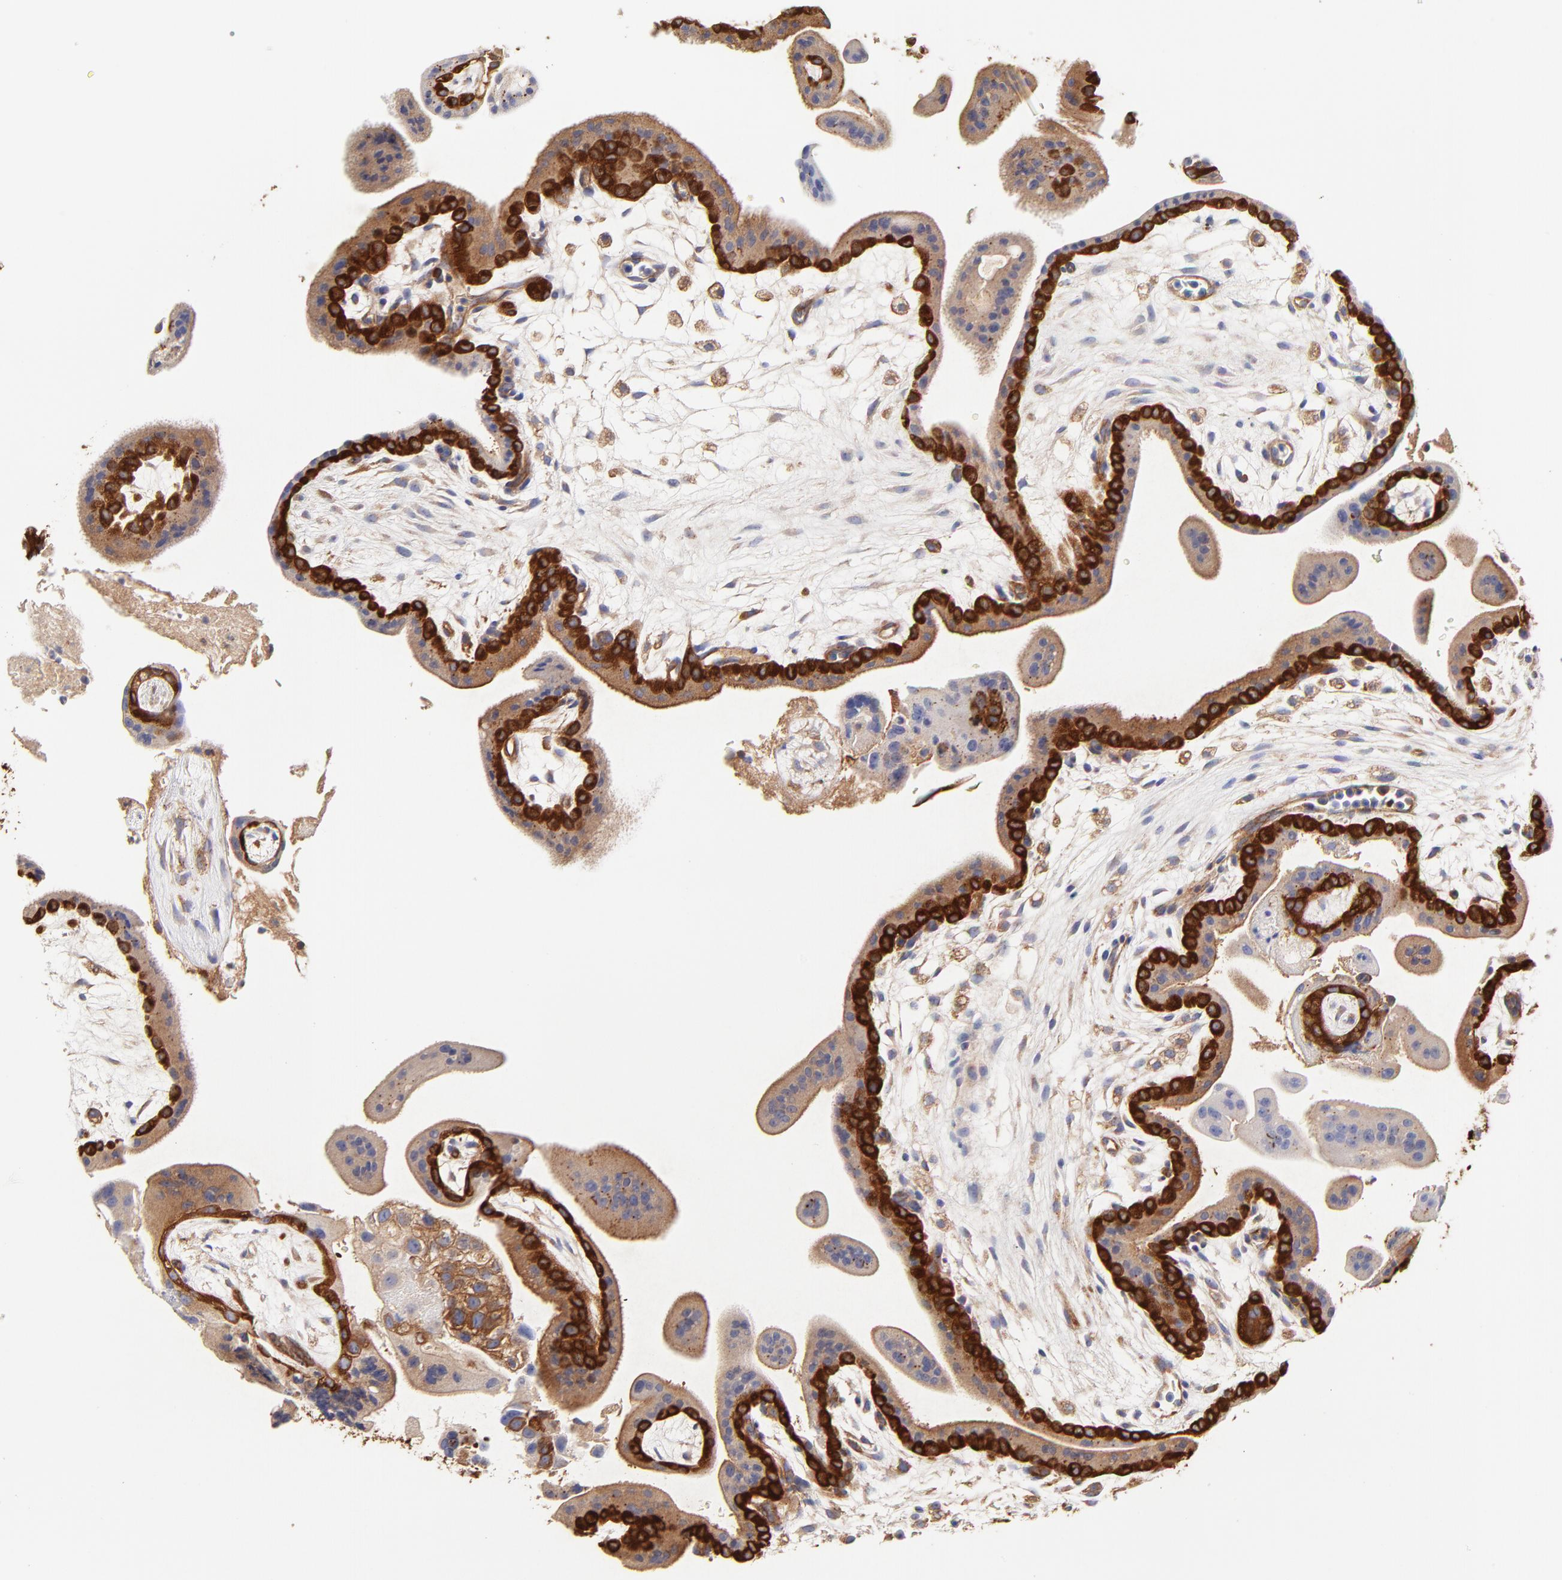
{"staining": {"intensity": "weak", "quantity": ">75%", "location": "cytoplasmic/membranous"}, "tissue": "placenta", "cell_type": "Decidual cells", "image_type": "normal", "snomed": [{"axis": "morphology", "description": "Normal tissue, NOS"}, {"axis": "topography", "description": "Placenta"}], "caption": "Immunohistochemical staining of unremarkable human placenta reveals weak cytoplasmic/membranous protein positivity in about >75% of decidual cells.", "gene": "CD2AP", "patient": {"sex": "female", "age": 35}}